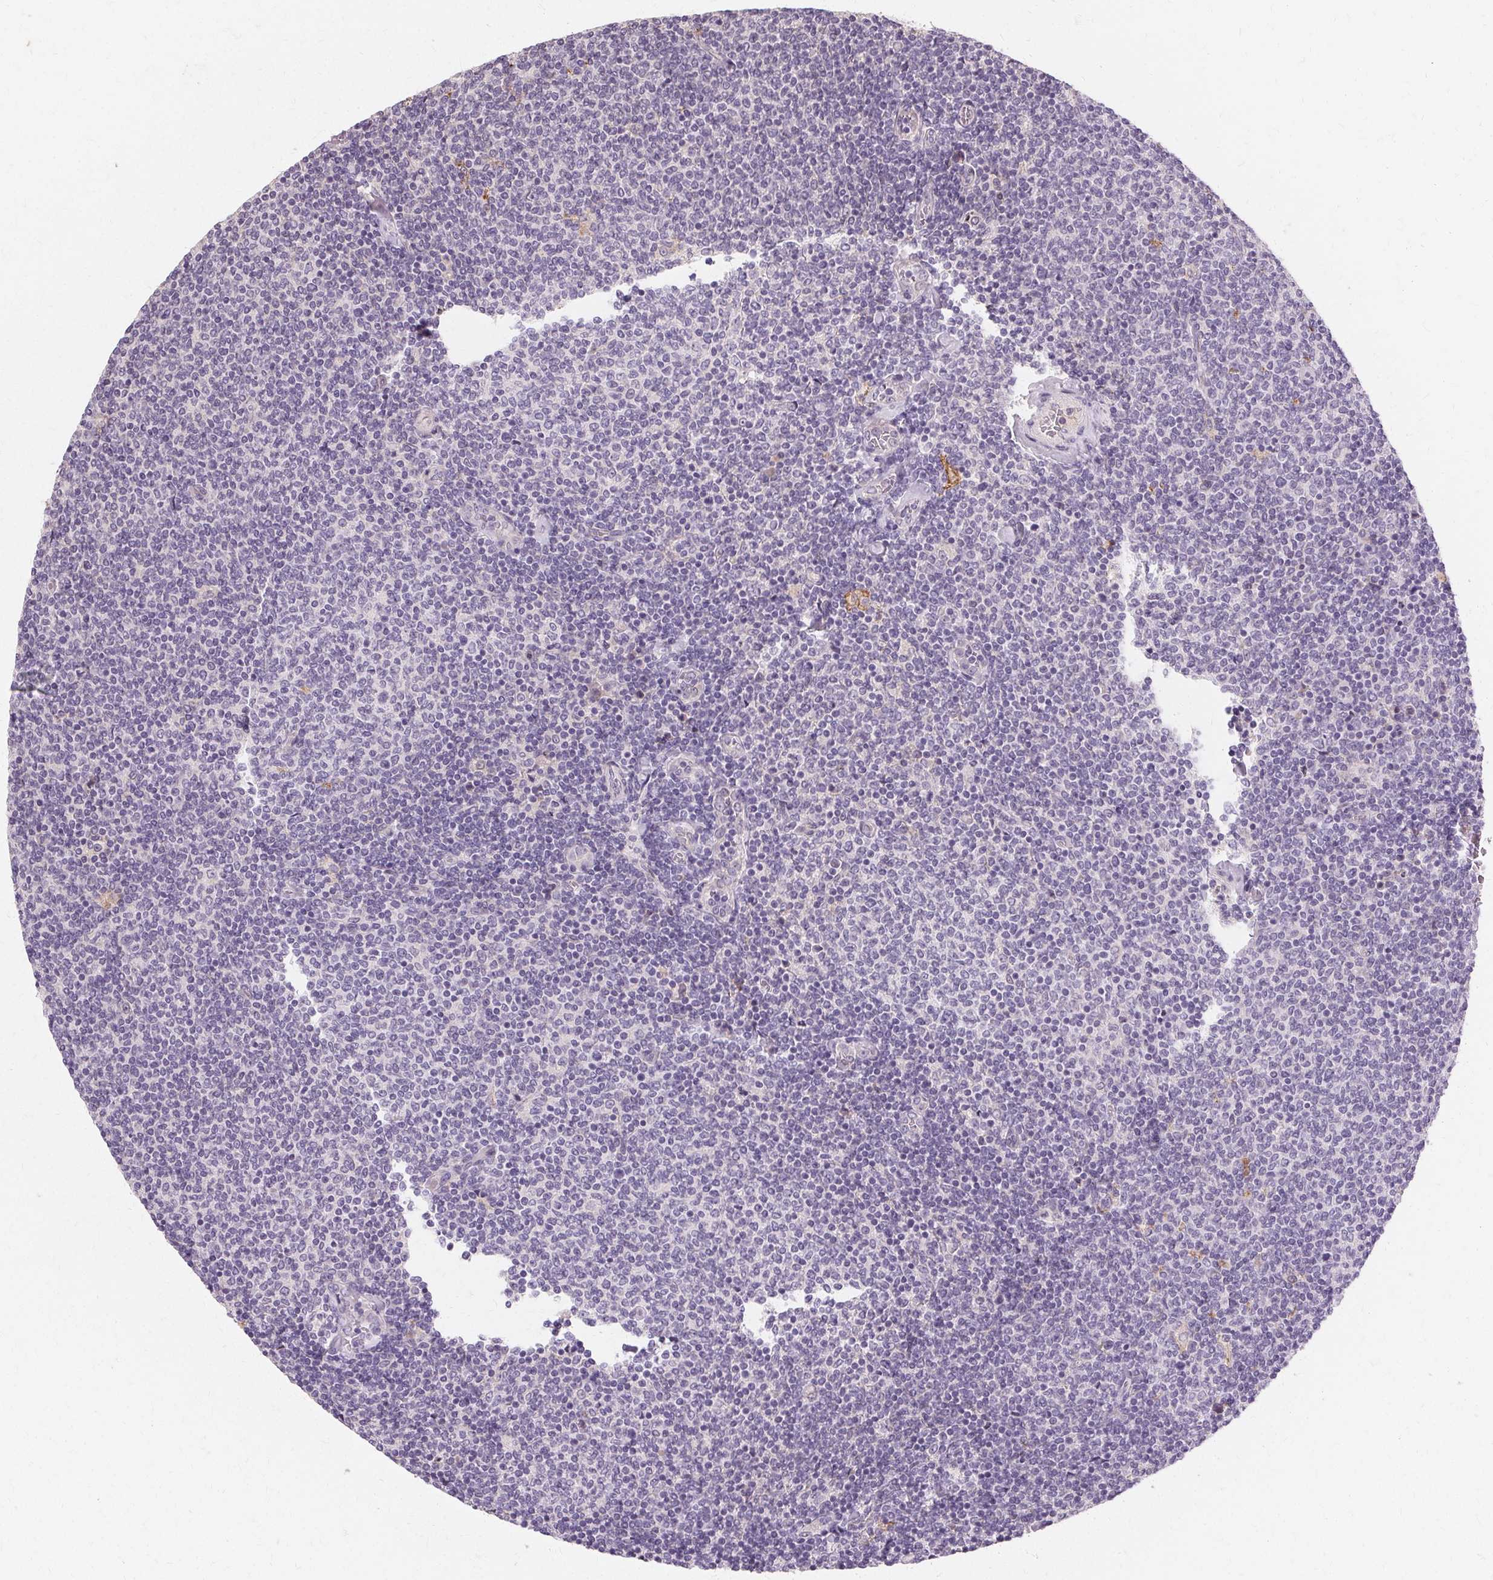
{"staining": {"intensity": "negative", "quantity": "none", "location": "none"}, "tissue": "lymphoma", "cell_type": "Tumor cells", "image_type": "cancer", "snomed": [{"axis": "morphology", "description": "Malignant lymphoma, non-Hodgkin's type, Low grade"}, {"axis": "topography", "description": "Lymph node"}], "caption": "Low-grade malignant lymphoma, non-Hodgkin's type stained for a protein using immunohistochemistry displays no expression tumor cells.", "gene": "IFNGR1", "patient": {"sex": "male", "age": 52}}